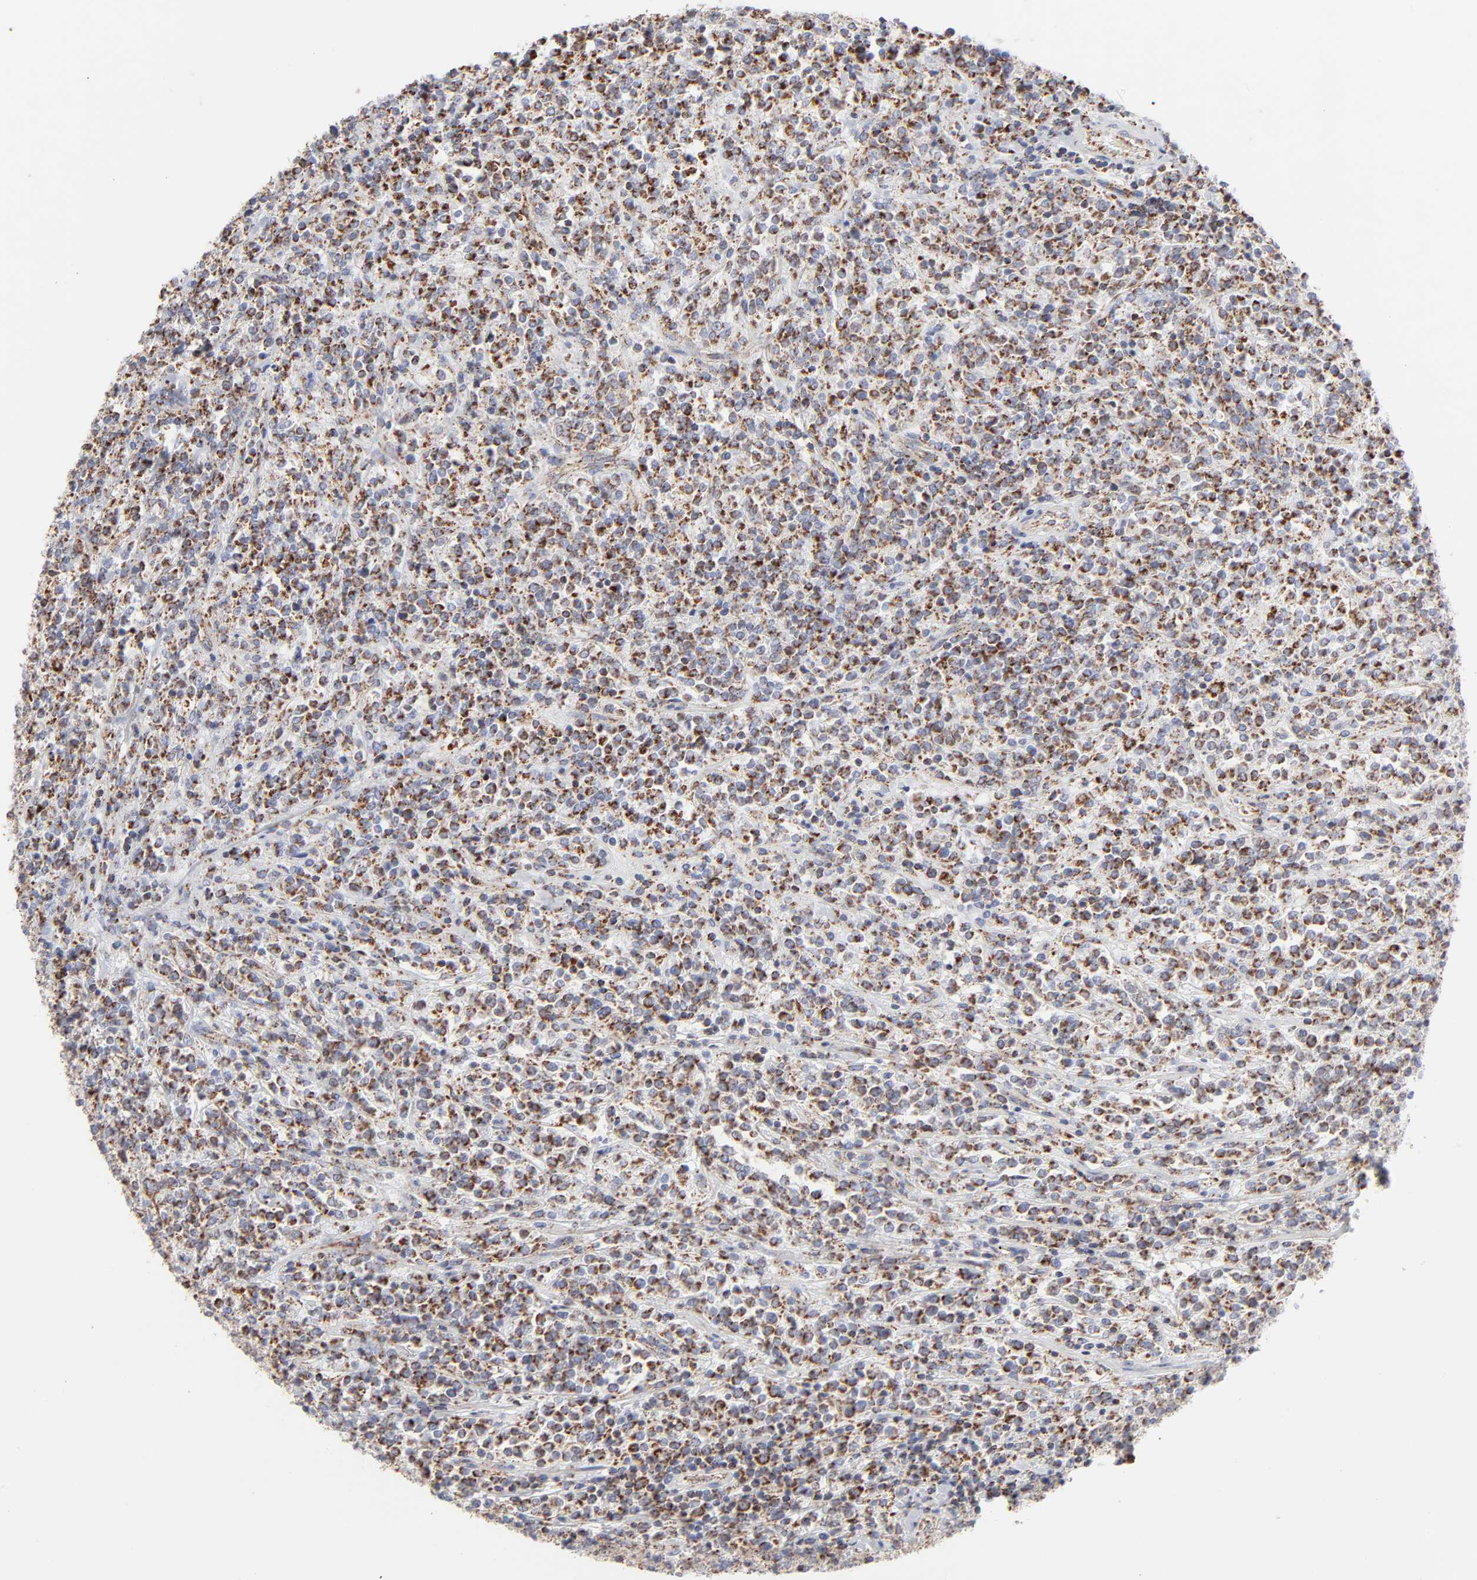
{"staining": {"intensity": "strong", "quantity": ">75%", "location": "cytoplasmic/membranous"}, "tissue": "lymphoma", "cell_type": "Tumor cells", "image_type": "cancer", "snomed": [{"axis": "morphology", "description": "Malignant lymphoma, non-Hodgkin's type, High grade"}, {"axis": "topography", "description": "Soft tissue"}], "caption": "Brown immunohistochemical staining in human high-grade malignant lymphoma, non-Hodgkin's type displays strong cytoplasmic/membranous expression in approximately >75% of tumor cells.", "gene": "ASB3", "patient": {"sex": "male", "age": 18}}